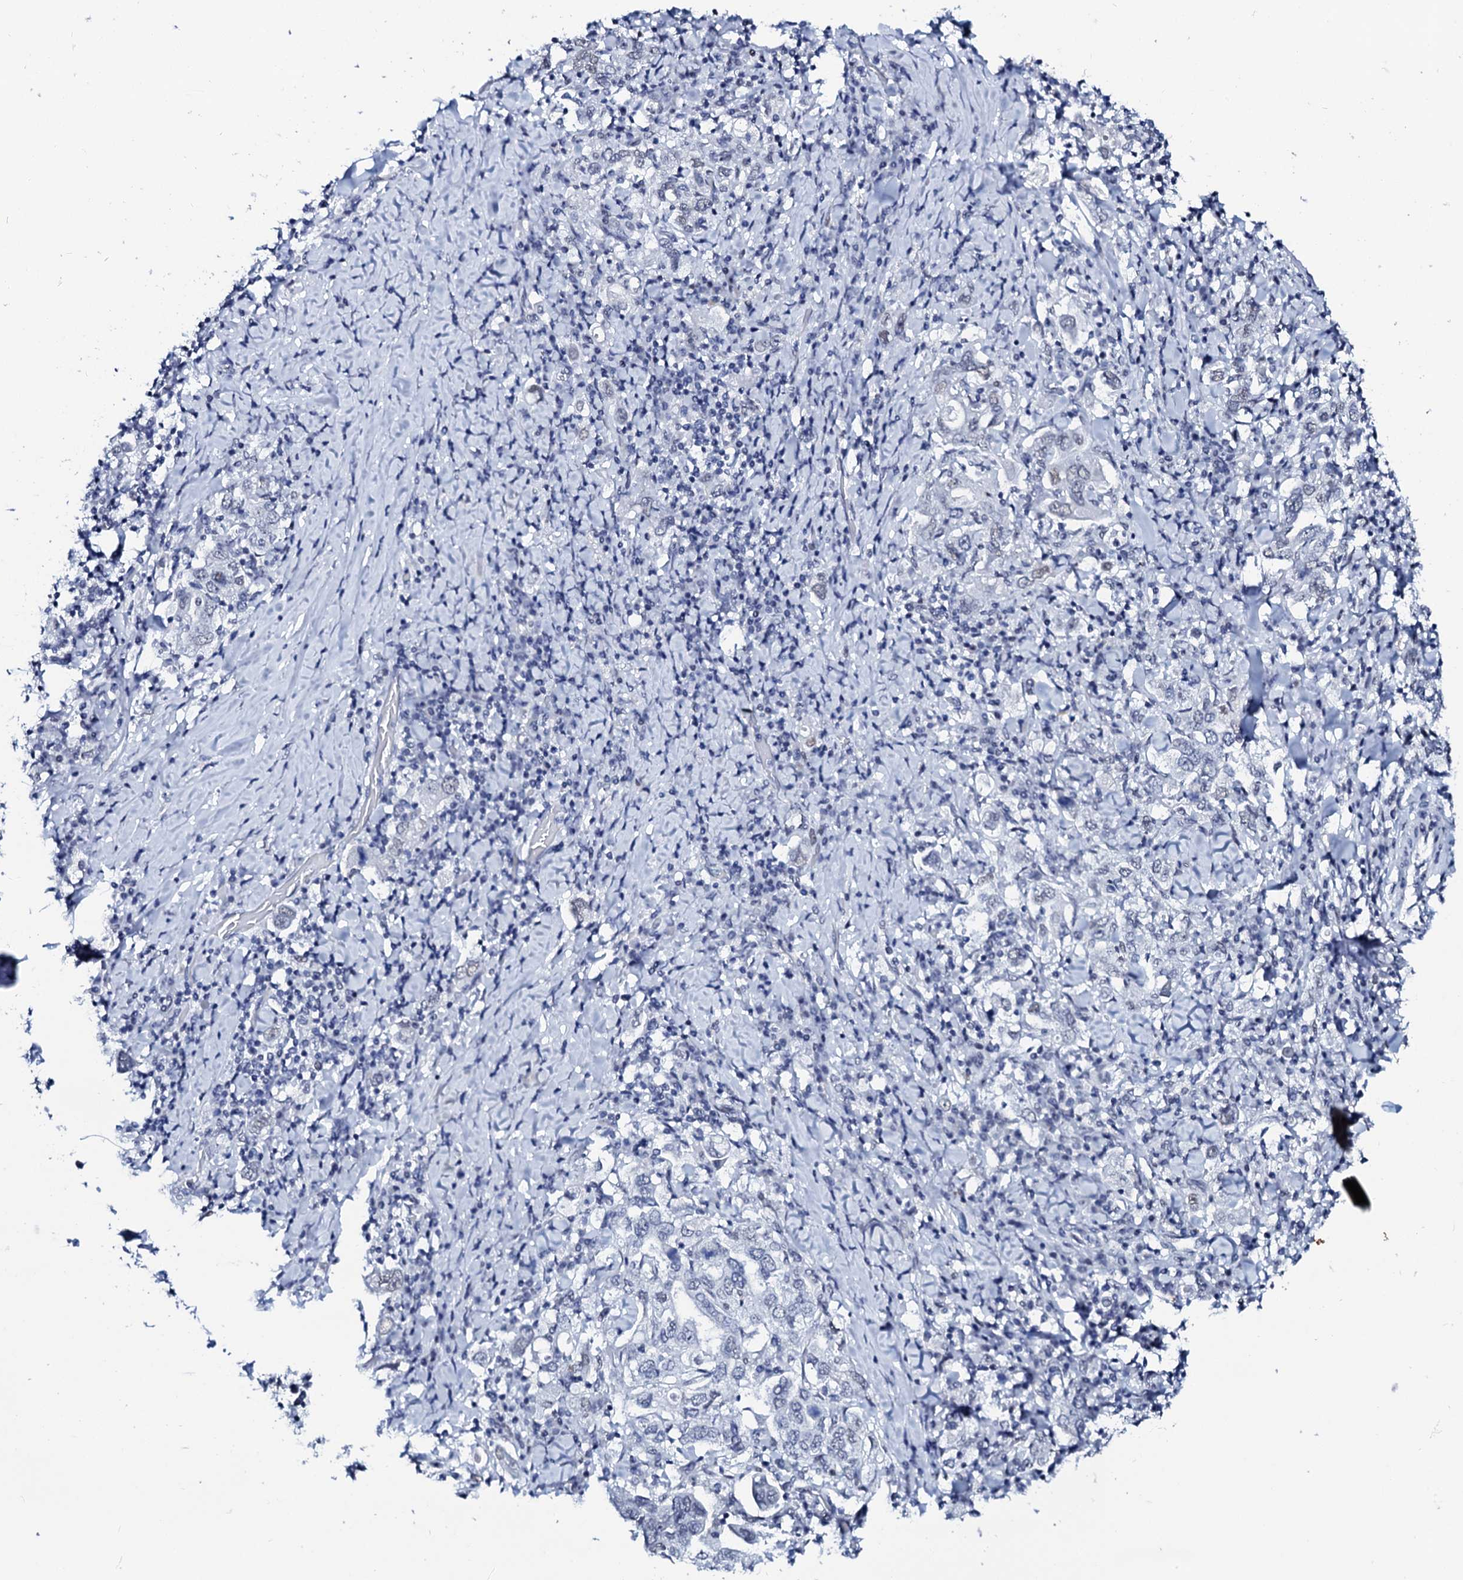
{"staining": {"intensity": "negative", "quantity": "none", "location": "none"}, "tissue": "stomach cancer", "cell_type": "Tumor cells", "image_type": "cancer", "snomed": [{"axis": "morphology", "description": "Adenocarcinoma, NOS"}, {"axis": "topography", "description": "Stomach, upper"}], "caption": "The histopathology image displays no staining of tumor cells in adenocarcinoma (stomach).", "gene": "SPATA19", "patient": {"sex": "male", "age": 62}}